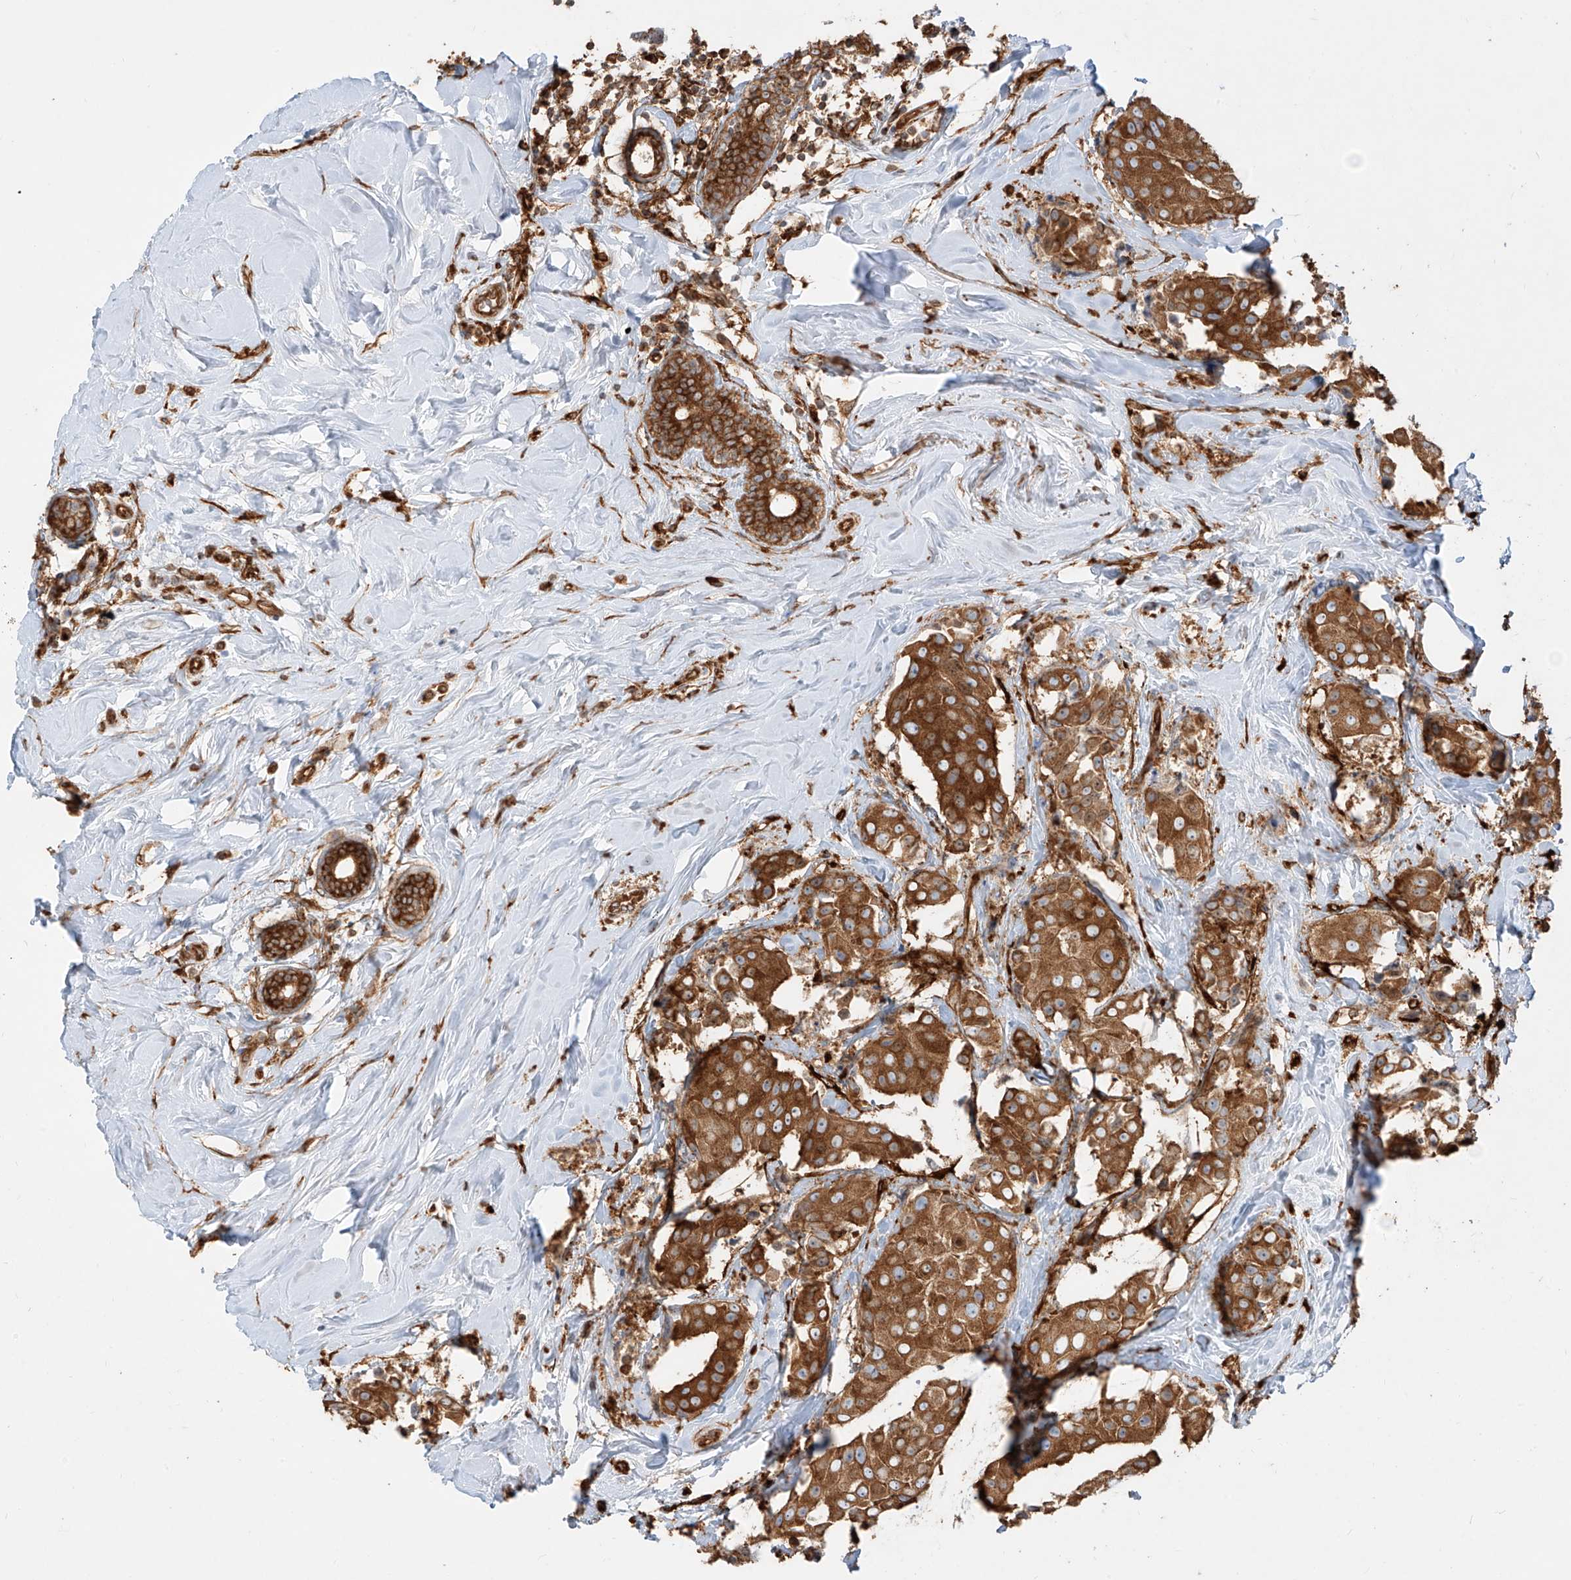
{"staining": {"intensity": "strong", "quantity": ">75%", "location": "cytoplasmic/membranous"}, "tissue": "breast cancer", "cell_type": "Tumor cells", "image_type": "cancer", "snomed": [{"axis": "morphology", "description": "Normal tissue, NOS"}, {"axis": "morphology", "description": "Duct carcinoma"}, {"axis": "topography", "description": "Breast"}], "caption": "Breast cancer (invasive ductal carcinoma) was stained to show a protein in brown. There is high levels of strong cytoplasmic/membranous staining in approximately >75% of tumor cells.", "gene": "SNX9", "patient": {"sex": "female", "age": 39}}